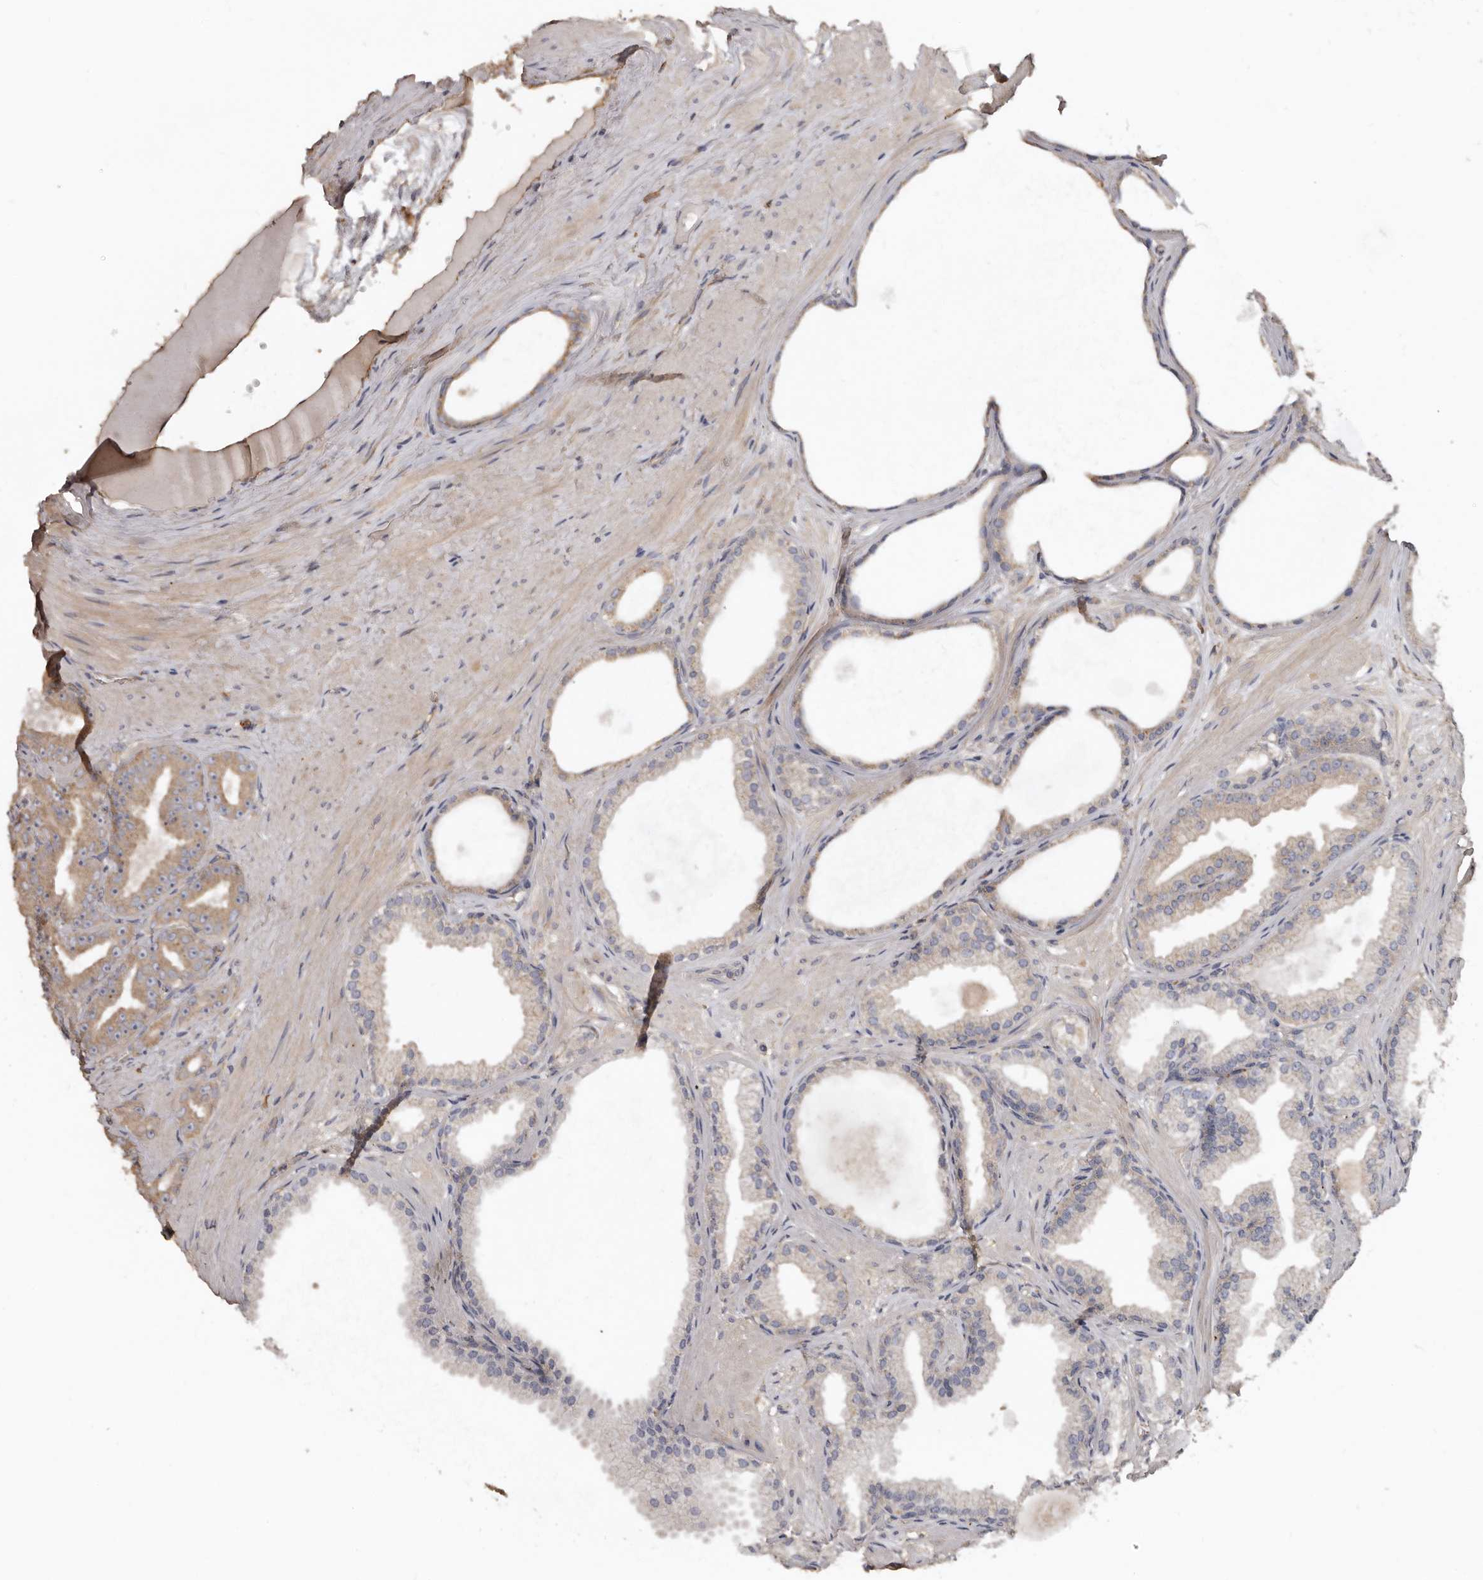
{"staining": {"intensity": "weak", "quantity": "<25%", "location": "cytoplasmic/membranous"}, "tissue": "prostate cancer", "cell_type": "Tumor cells", "image_type": "cancer", "snomed": [{"axis": "morphology", "description": "Adenocarcinoma, Low grade"}, {"axis": "topography", "description": "Prostate"}], "caption": "A micrograph of human low-grade adenocarcinoma (prostate) is negative for staining in tumor cells.", "gene": "FLCN", "patient": {"sex": "male", "age": 63}}